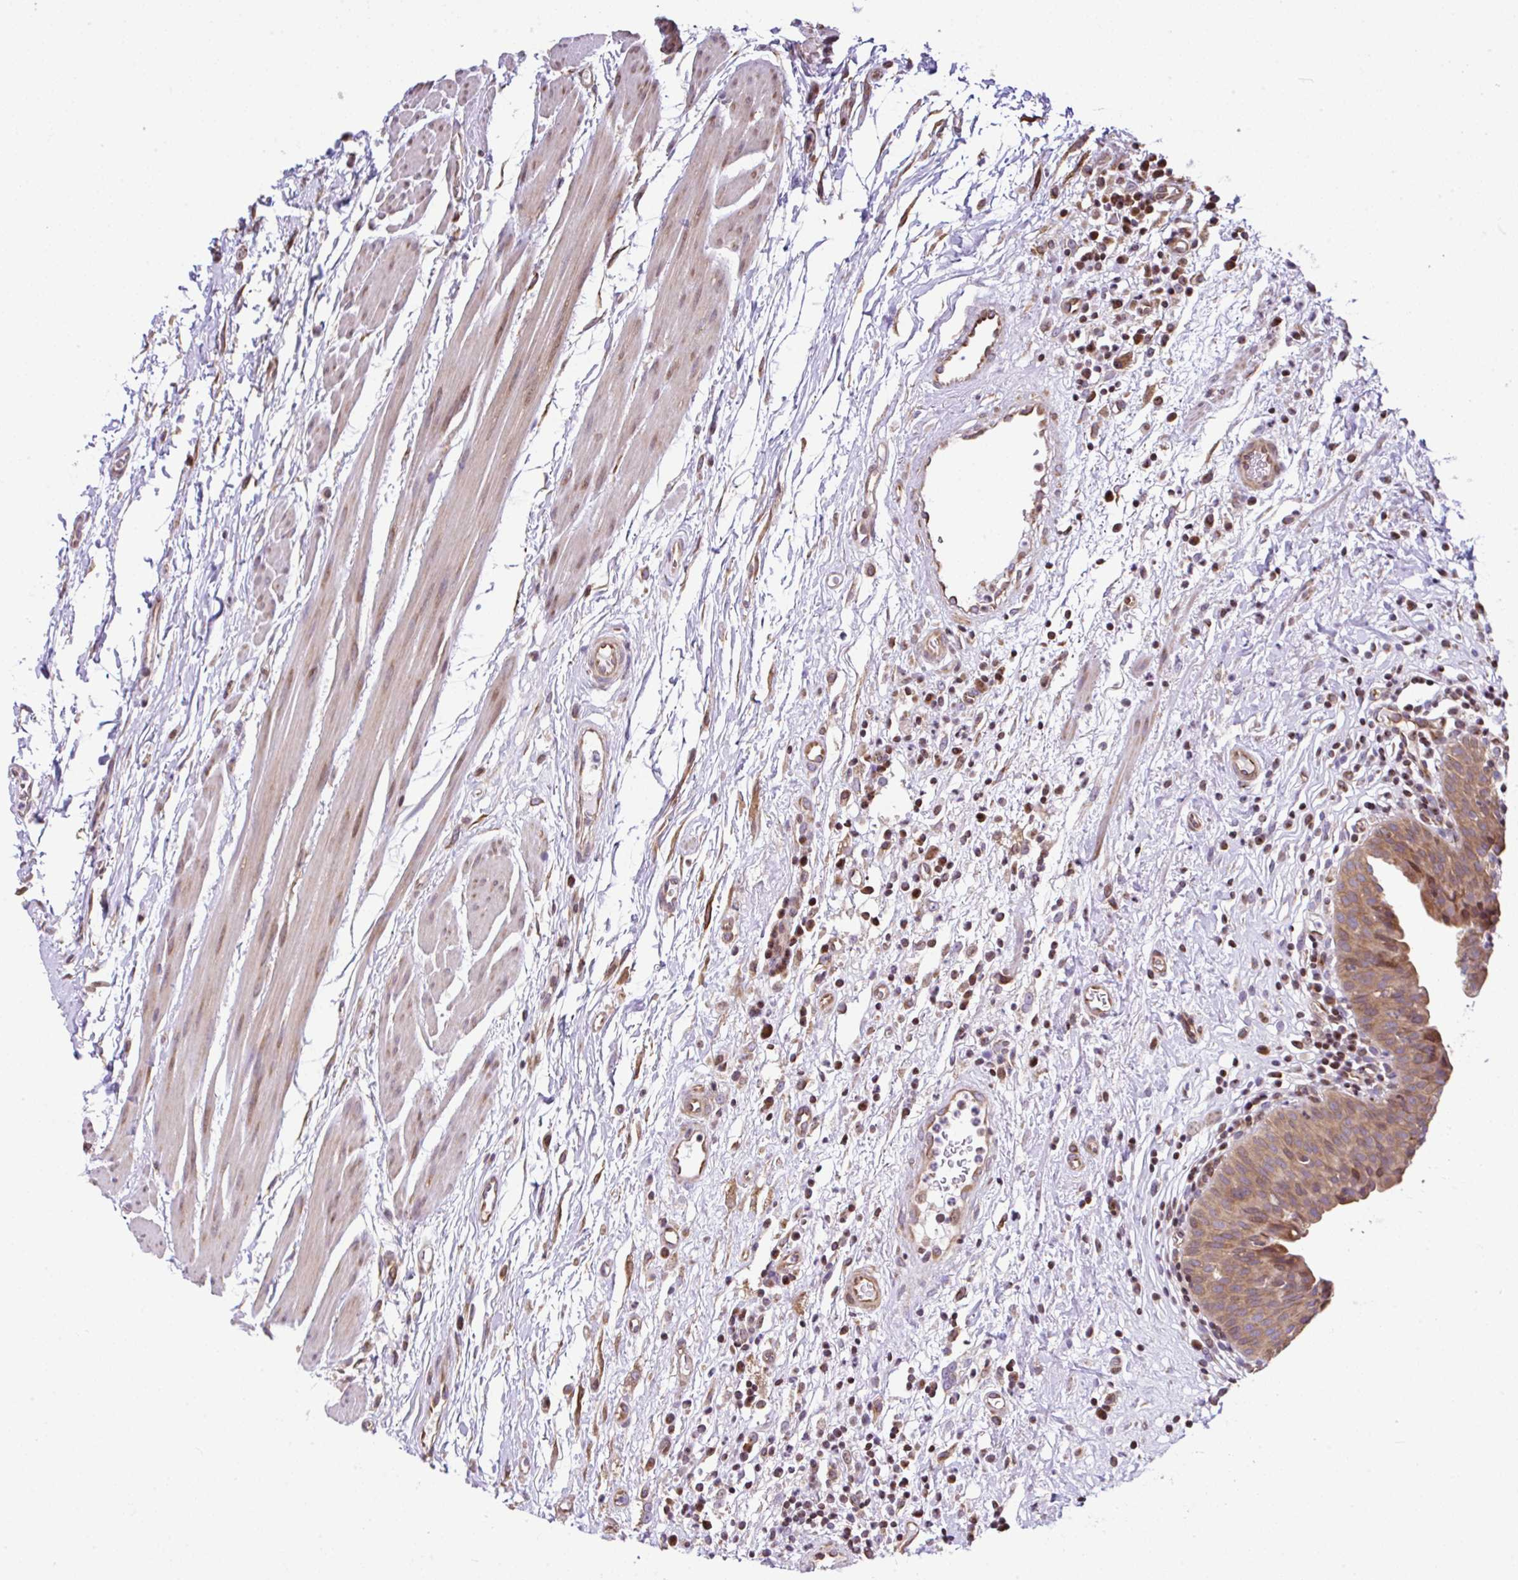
{"staining": {"intensity": "moderate", "quantity": ">75%", "location": "cytoplasmic/membranous"}, "tissue": "urinary bladder", "cell_type": "Urothelial cells", "image_type": "normal", "snomed": [{"axis": "morphology", "description": "Normal tissue, NOS"}, {"axis": "morphology", "description": "Inflammation, NOS"}, {"axis": "topography", "description": "Urinary bladder"}], "caption": "An IHC photomicrograph of benign tissue is shown. Protein staining in brown labels moderate cytoplasmic/membranous positivity in urinary bladder within urothelial cells. (DAB (3,3'-diaminobenzidine) = brown stain, brightfield microscopy at high magnification).", "gene": "FIGNL1", "patient": {"sex": "male", "age": 57}}